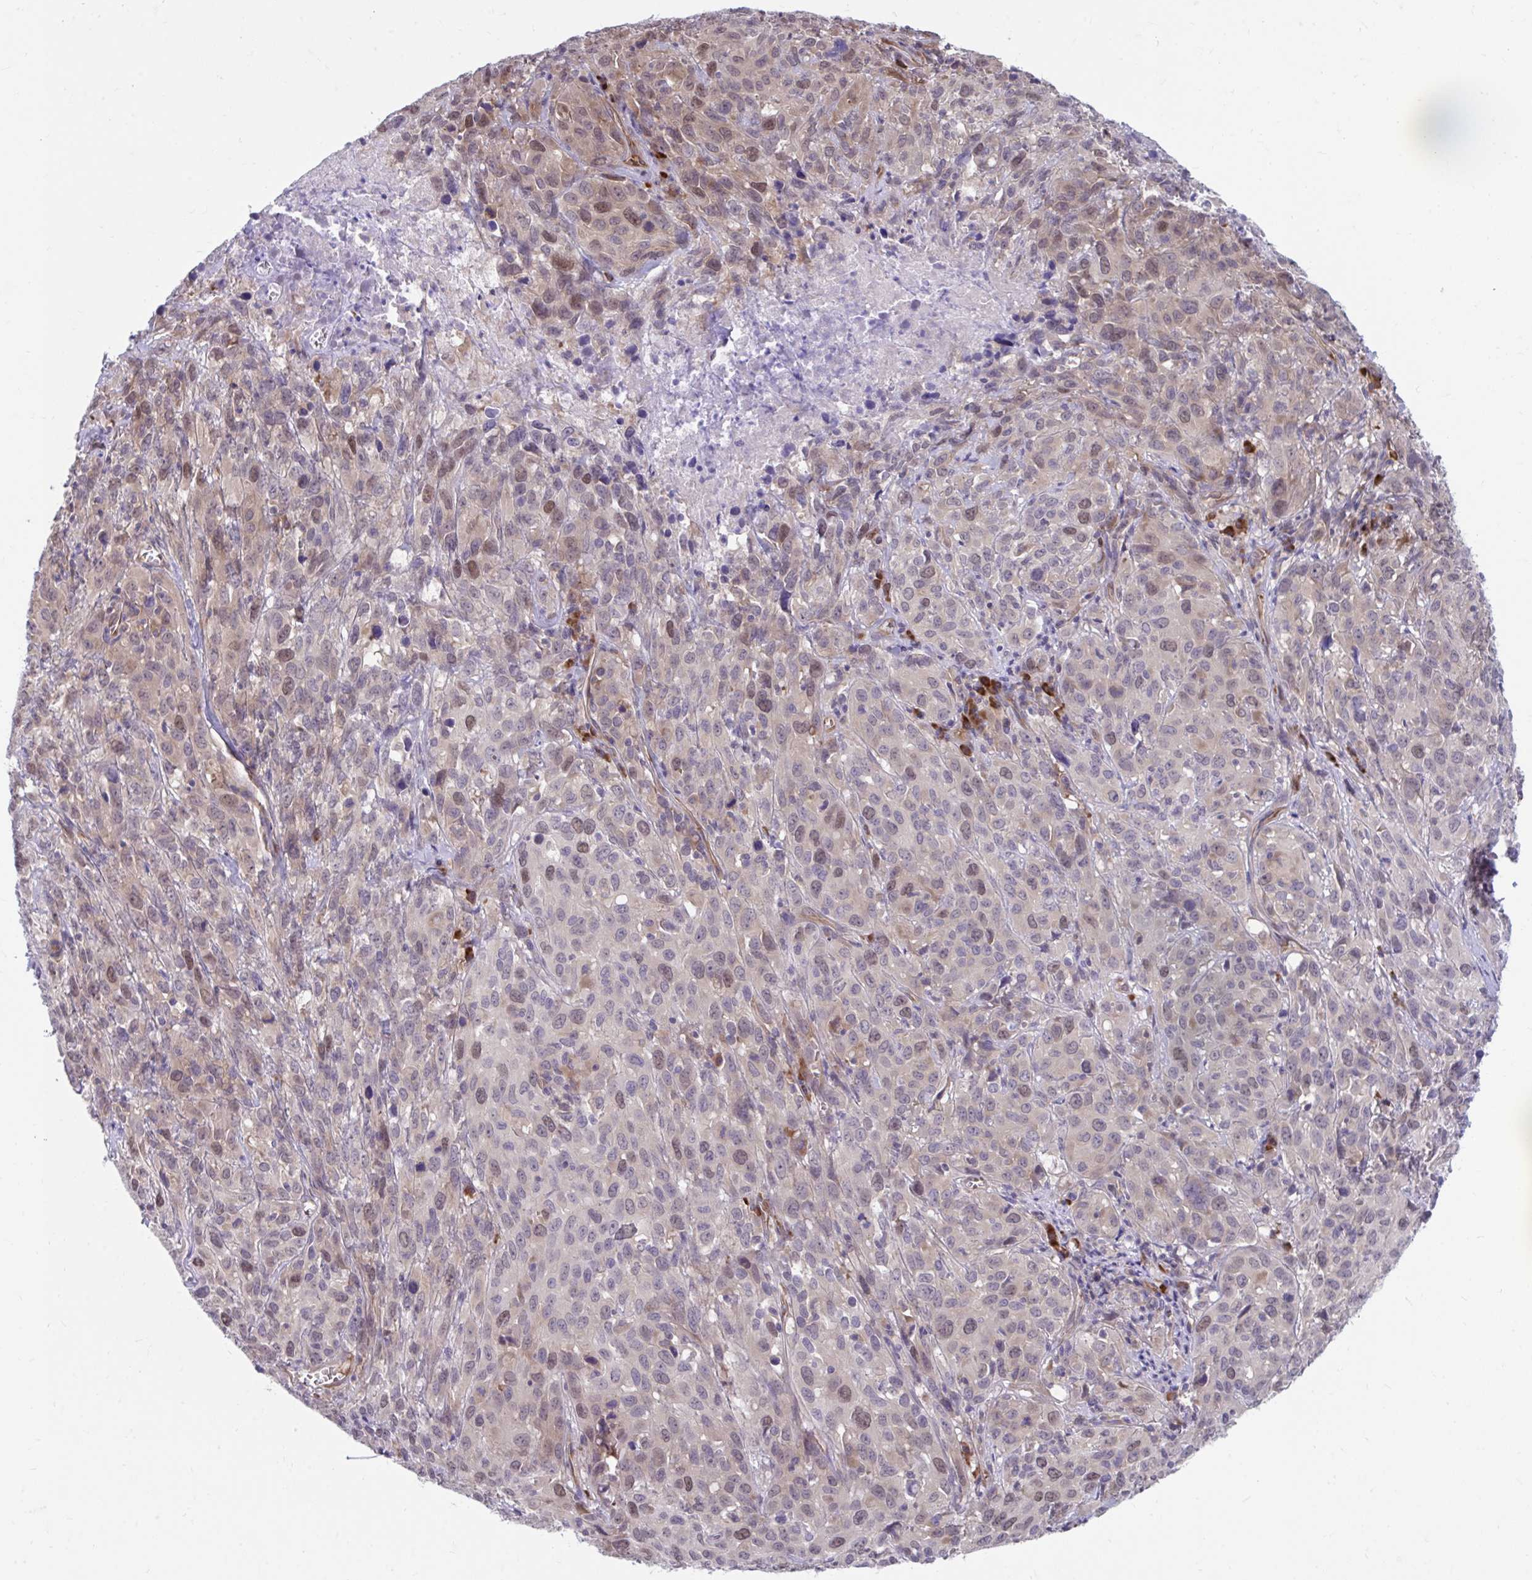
{"staining": {"intensity": "weak", "quantity": "25%-75%", "location": "cytoplasmic/membranous,nuclear"}, "tissue": "cervical cancer", "cell_type": "Tumor cells", "image_type": "cancer", "snomed": [{"axis": "morphology", "description": "Normal tissue, NOS"}, {"axis": "morphology", "description": "Squamous cell carcinoma, NOS"}, {"axis": "topography", "description": "Cervix"}], "caption": "Brown immunohistochemical staining in human cervical cancer (squamous cell carcinoma) demonstrates weak cytoplasmic/membranous and nuclear staining in approximately 25%-75% of tumor cells. (IHC, brightfield microscopy, high magnification).", "gene": "SELENON", "patient": {"sex": "female", "age": 51}}